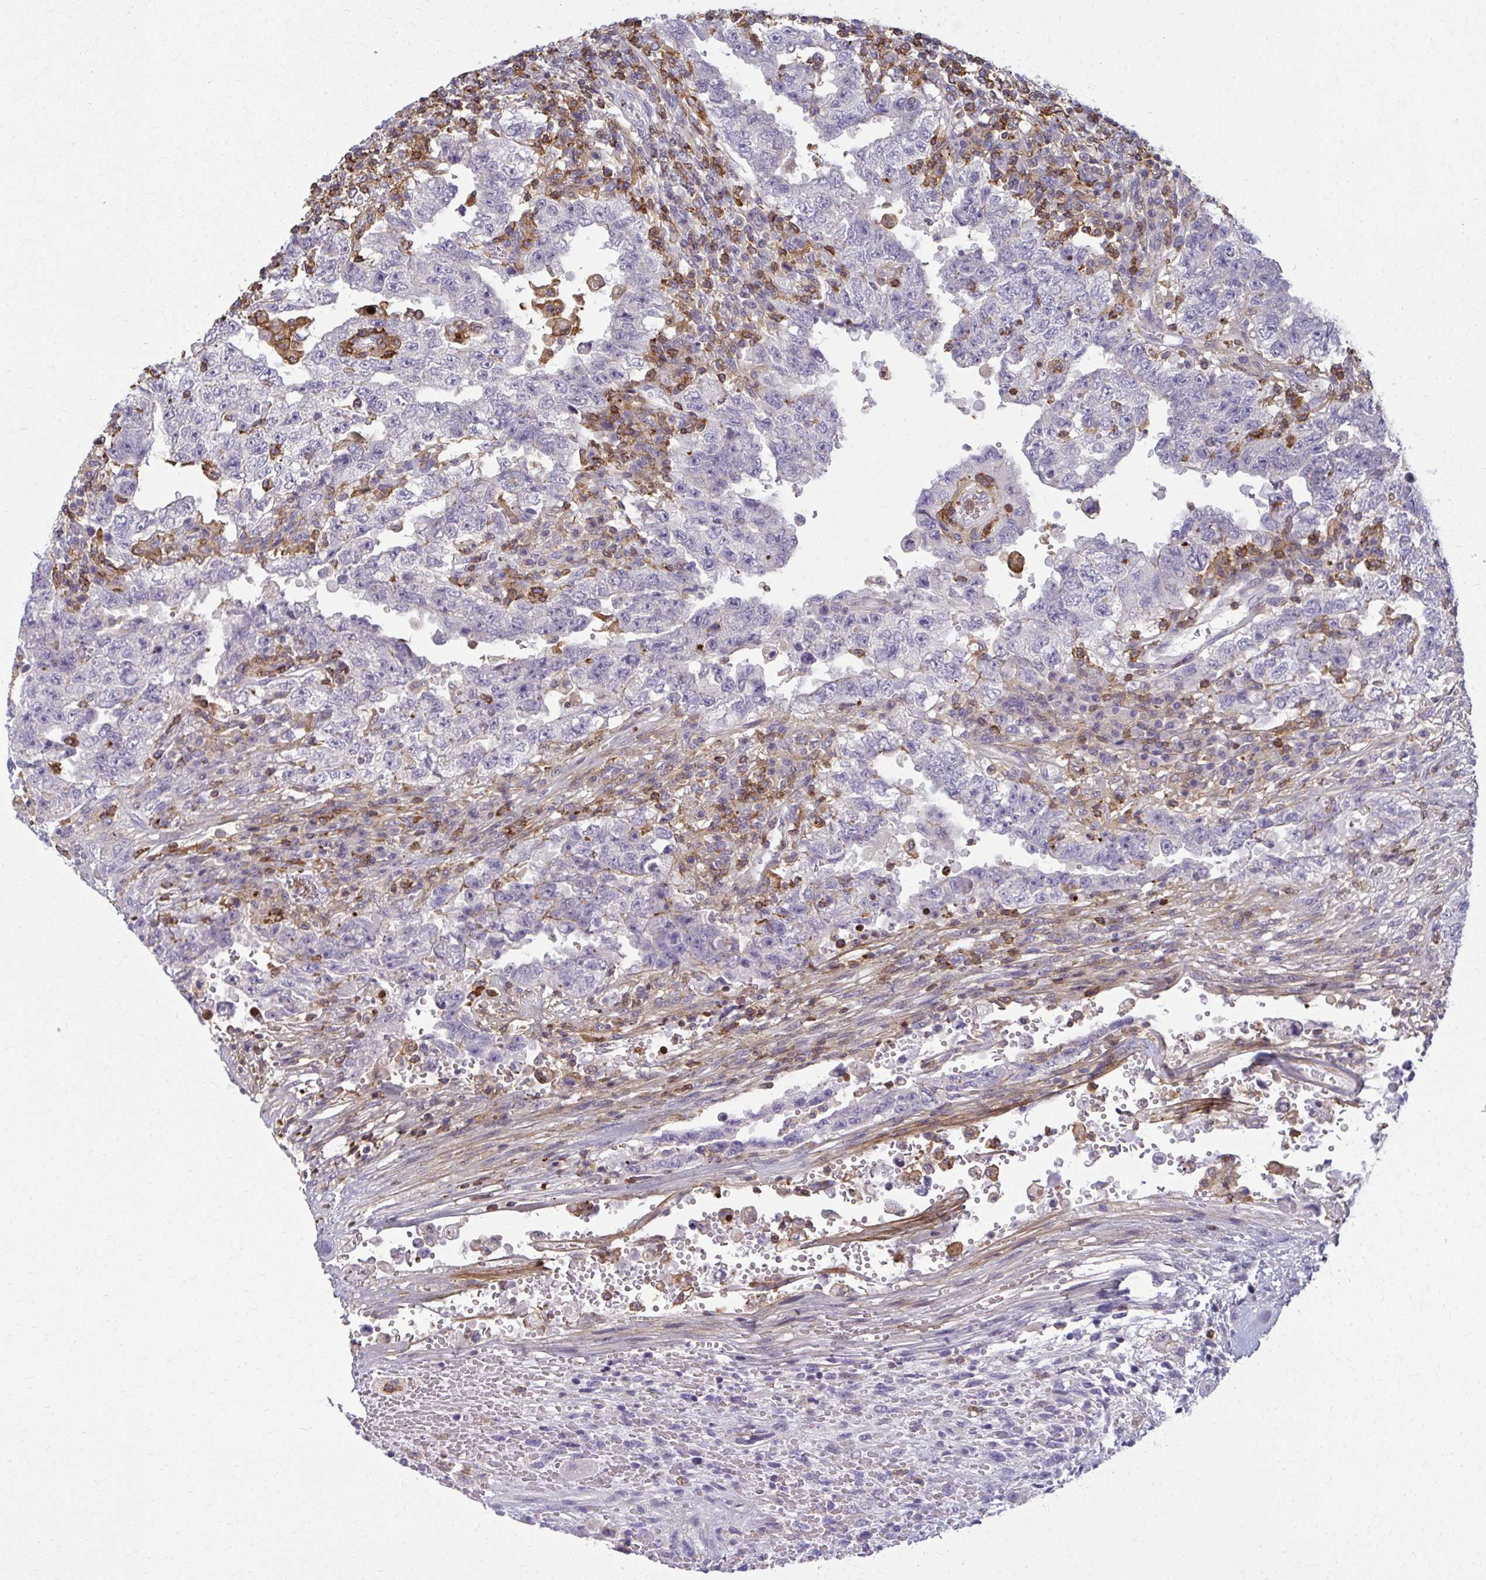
{"staining": {"intensity": "negative", "quantity": "none", "location": "none"}, "tissue": "testis cancer", "cell_type": "Tumor cells", "image_type": "cancer", "snomed": [{"axis": "morphology", "description": "Carcinoma, Embryonal, NOS"}, {"axis": "topography", "description": "Testis"}], "caption": "Immunohistochemistry (IHC) image of human testis embryonal carcinoma stained for a protein (brown), which demonstrates no expression in tumor cells.", "gene": "AP5M1", "patient": {"sex": "male", "age": 26}}